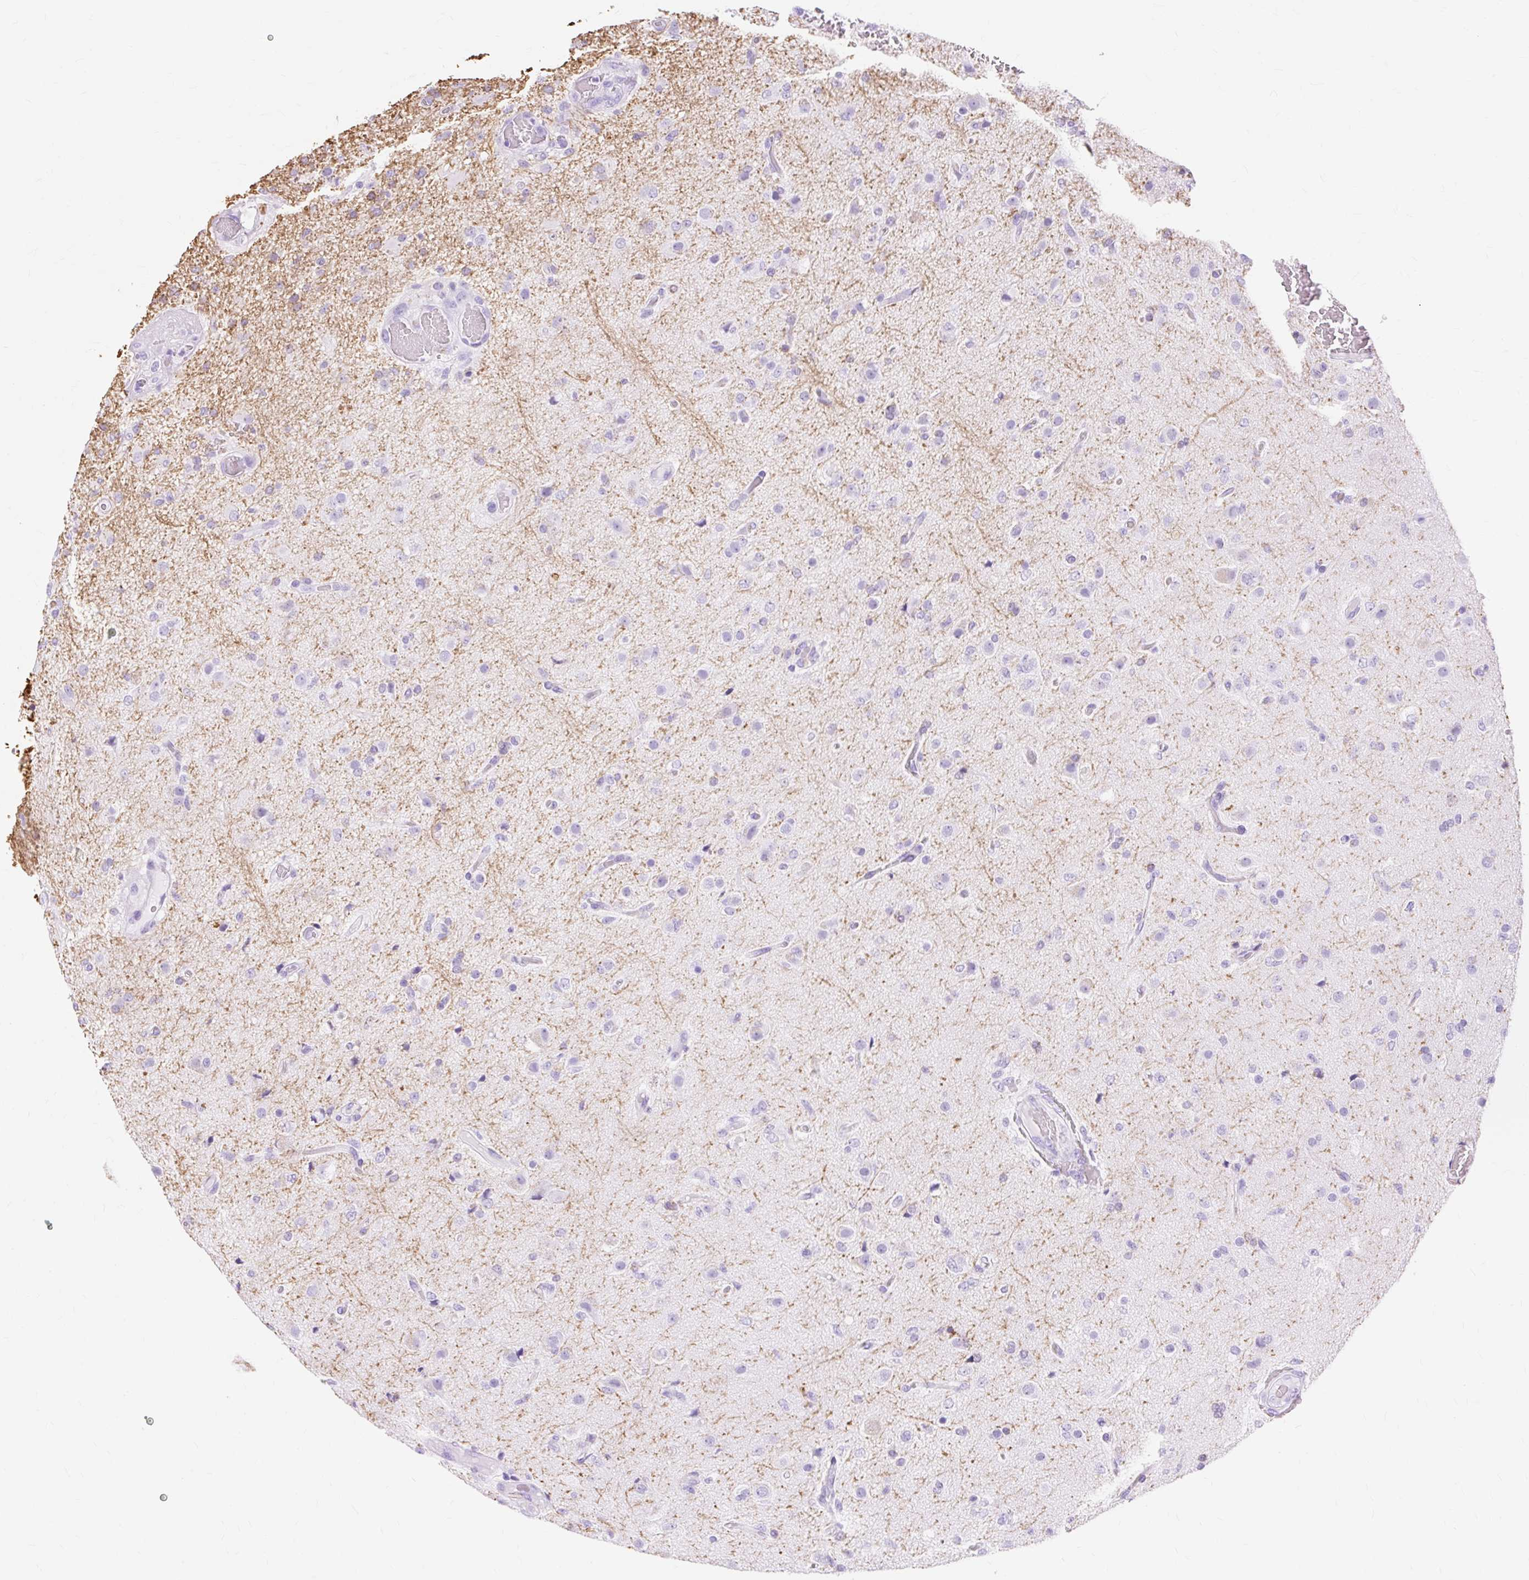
{"staining": {"intensity": "negative", "quantity": "none", "location": "none"}, "tissue": "glioma", "cell_type": "Tumor cells", "image_type": "cancer", "snomed": [{"axis": "morphology", "description": "Glioma, malignant, High grade"}, {"axis": "topography", "description": "Brain"}], "caption": "High-grade glioma (malignant) stained for a protein using immunohistochemistry exhibits no expression tumor cells.", "gene": "MBP", "patient": {"sex": "female", "age": 74}}